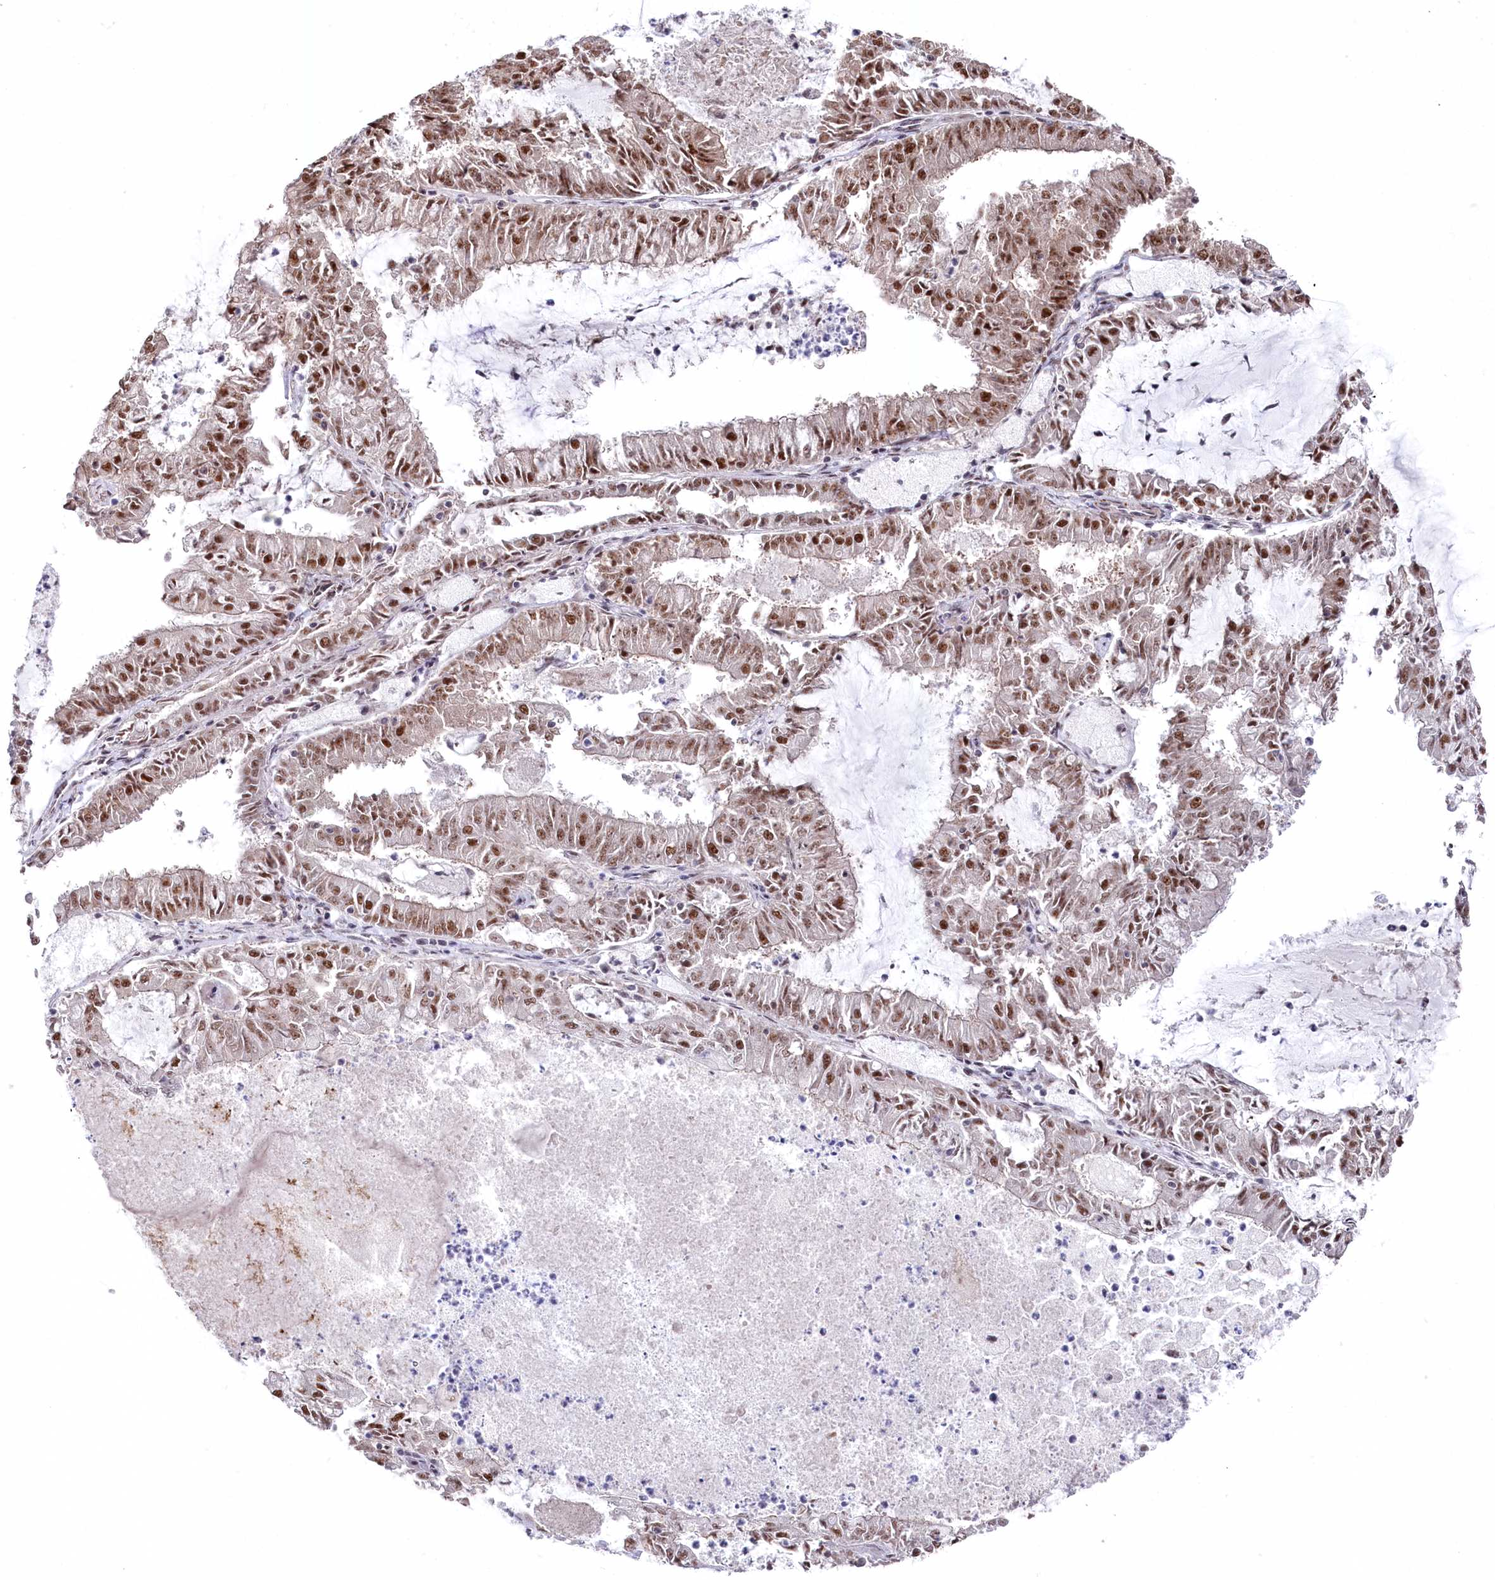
{"staining": {"intensity": "moderate", "quantity": ">75%", "location": "nuclear"}, "tissue": "endometrial cancer", "cell_type": "Tumor cells", "image_type": "cancer", "snomed": [{"axis": "morphology", "description": "Adenocarcinoma, NOS"}, {"axis": "topography", "description": "Endometrium"}], "caption": "Adenocarcinoma (endometrial) stained with a protein marker exhibits moderate staining in tumor cells.", "gene": "POLR2H", "patient": {"sex": "female", "age": 57}}